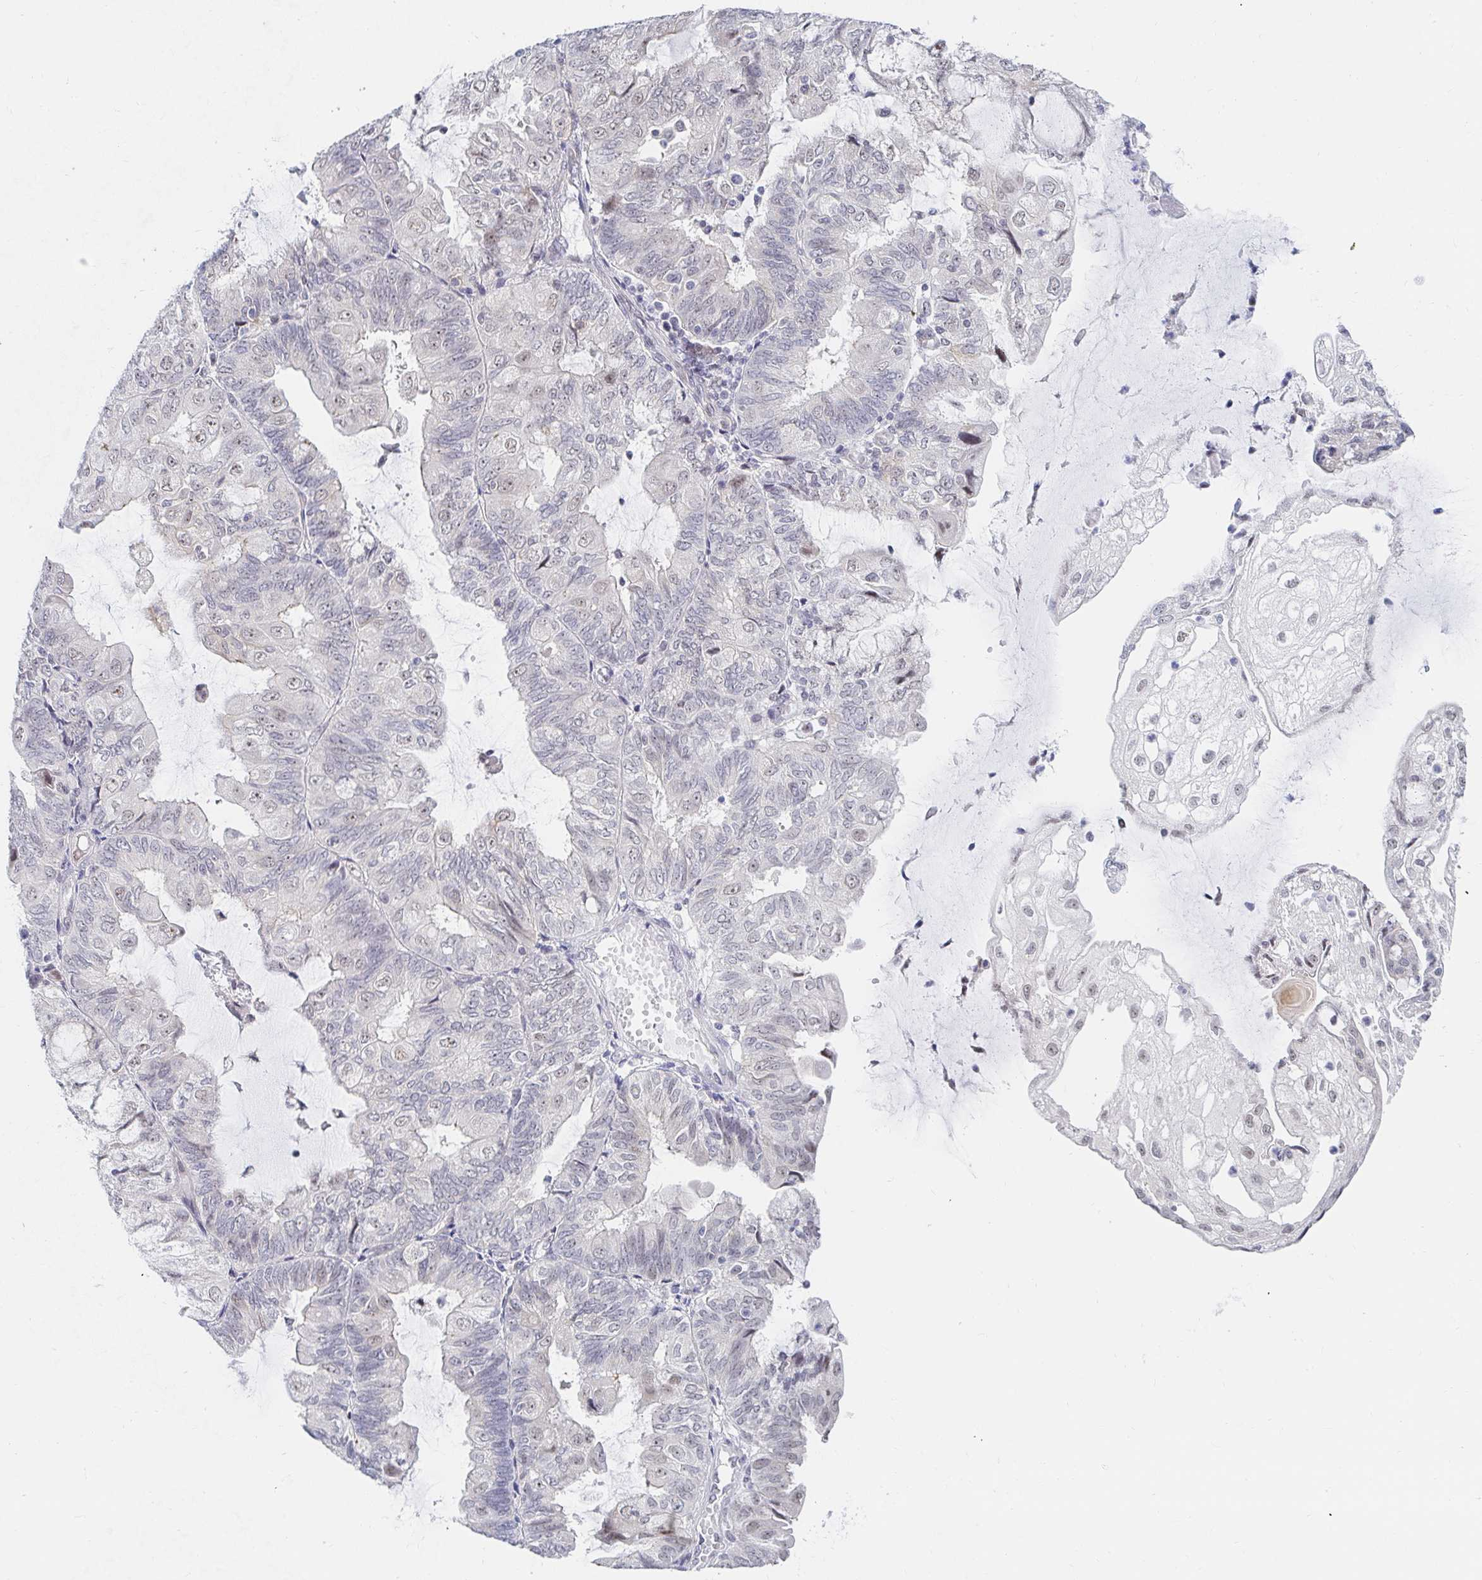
{"staining": {"intensity": "weak", "quantity": "<25%", "location": "nuclear"}, "tissue": "endometrial cancer", "cell_type": "Tumor cells", "image_type": "cancer", "snomed": [{"axis": "morphology", "description": "Adenocarcinoma, NOS"}, {"axis": "topography", "description": "Endometrium"}], "caption": "Immunohistochemistry image of neoplastic tissue: adenocarcinoma (endometrial) stained with DAB reveals no significant protein positivity in tumor cells. (Stains: DAB immunohistochemistry (IHC) with hematoxylin counter stain, Microscopy: brightfield microscopy at high magnification).", "gene": "COL28A1", "patient": {"sex": "female", "age": 81}}